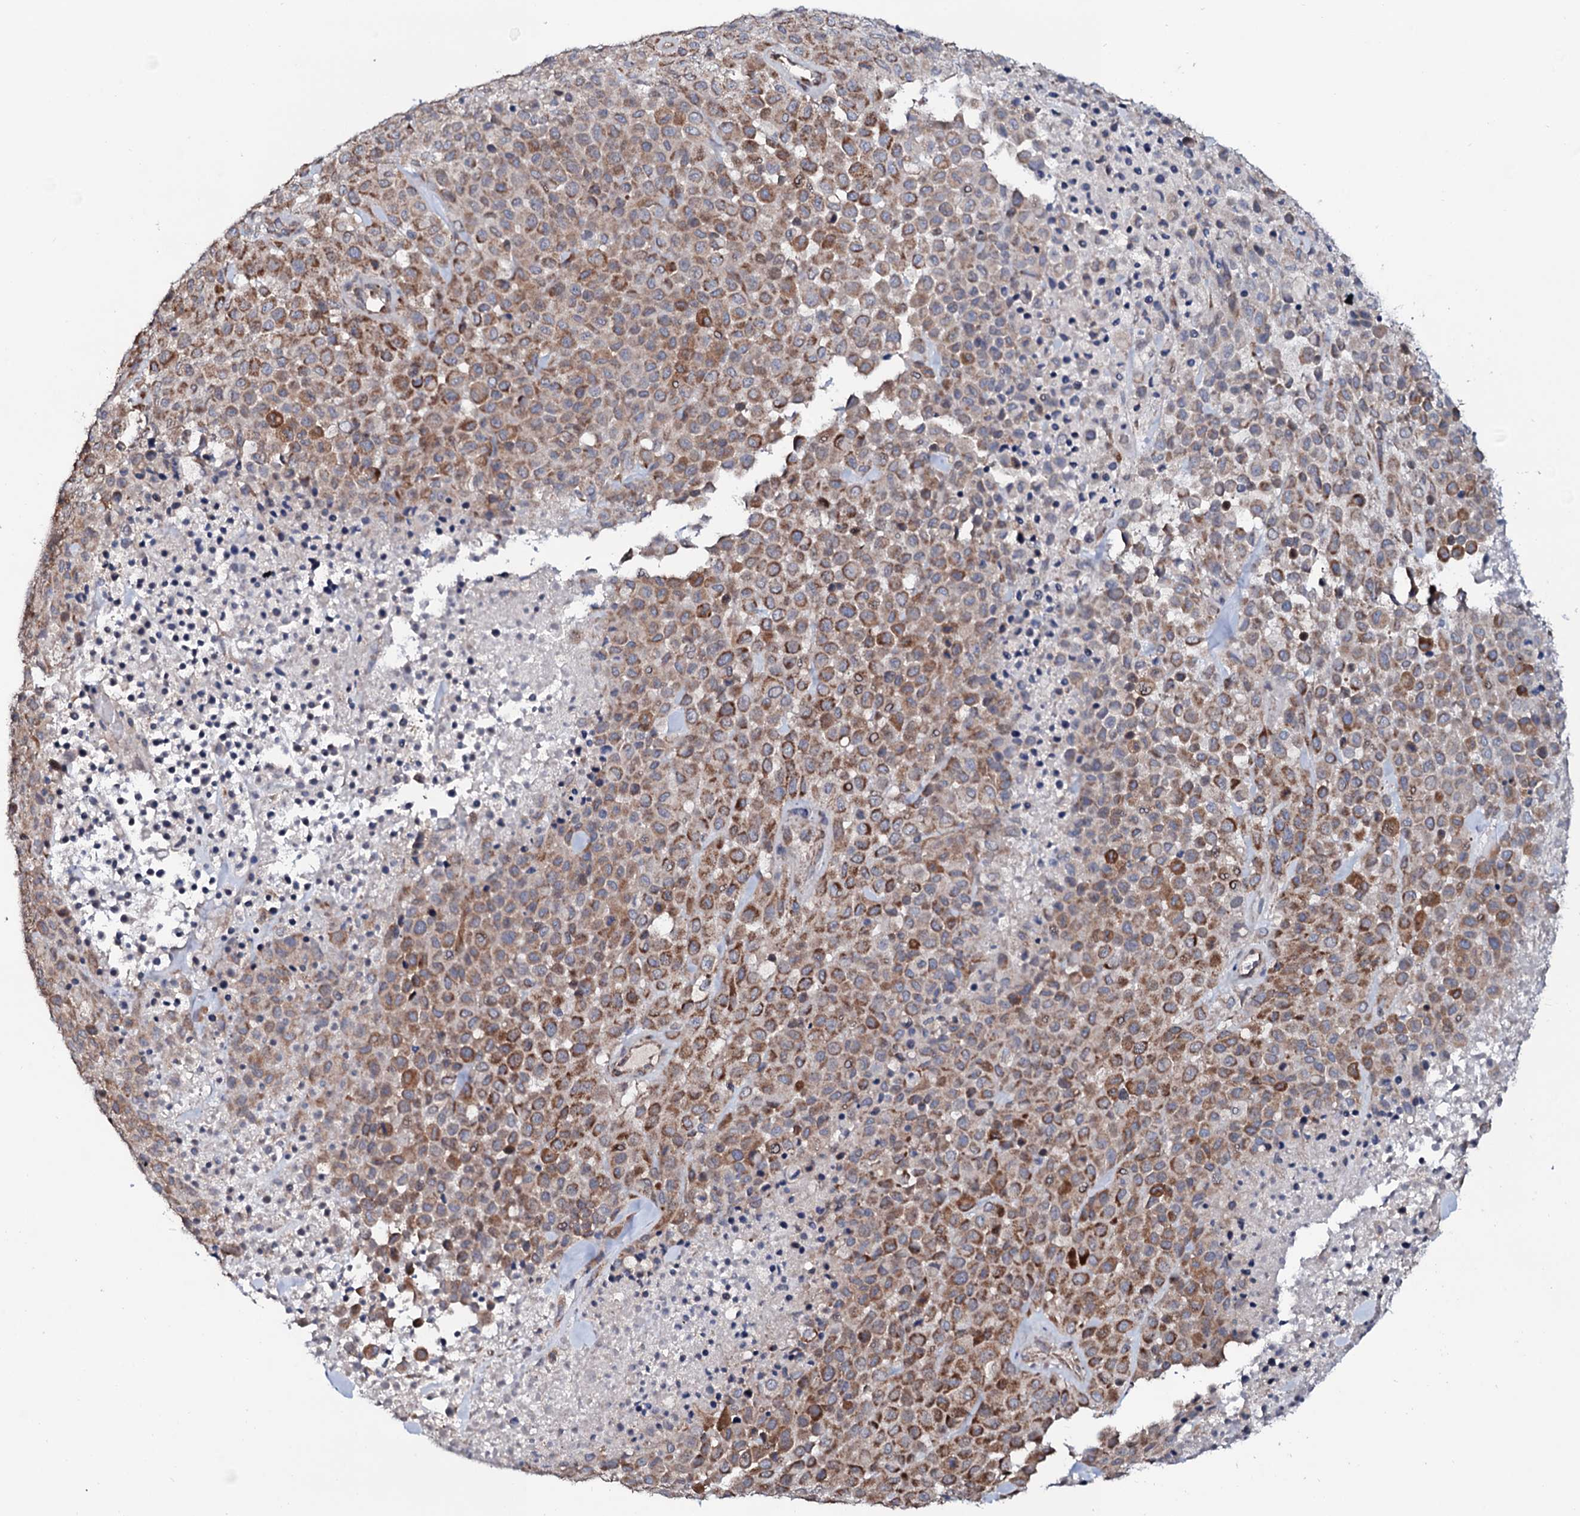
{"staining": {"intensity": "moderate", "quantity": ">75%", "location": "cytoplasmic/membranous"}, "tissue": "melanoma", "cell_type": "Tumor cells", "image_type": "cancer", "snomed": [{"axis": "morphology", "description": "Malignant melanoma, Metastatic site"}, {"axis": "topography", "description": "Skin"}], "caption": "Malignant melanoma (metastatic site) stained with immunohistochemistry displays moderate cytoplasmic/membranous staining in about >75% of tumor cells.", "gene": "PPP1R3D", "patient": {"sex": "female", "age": 81}}